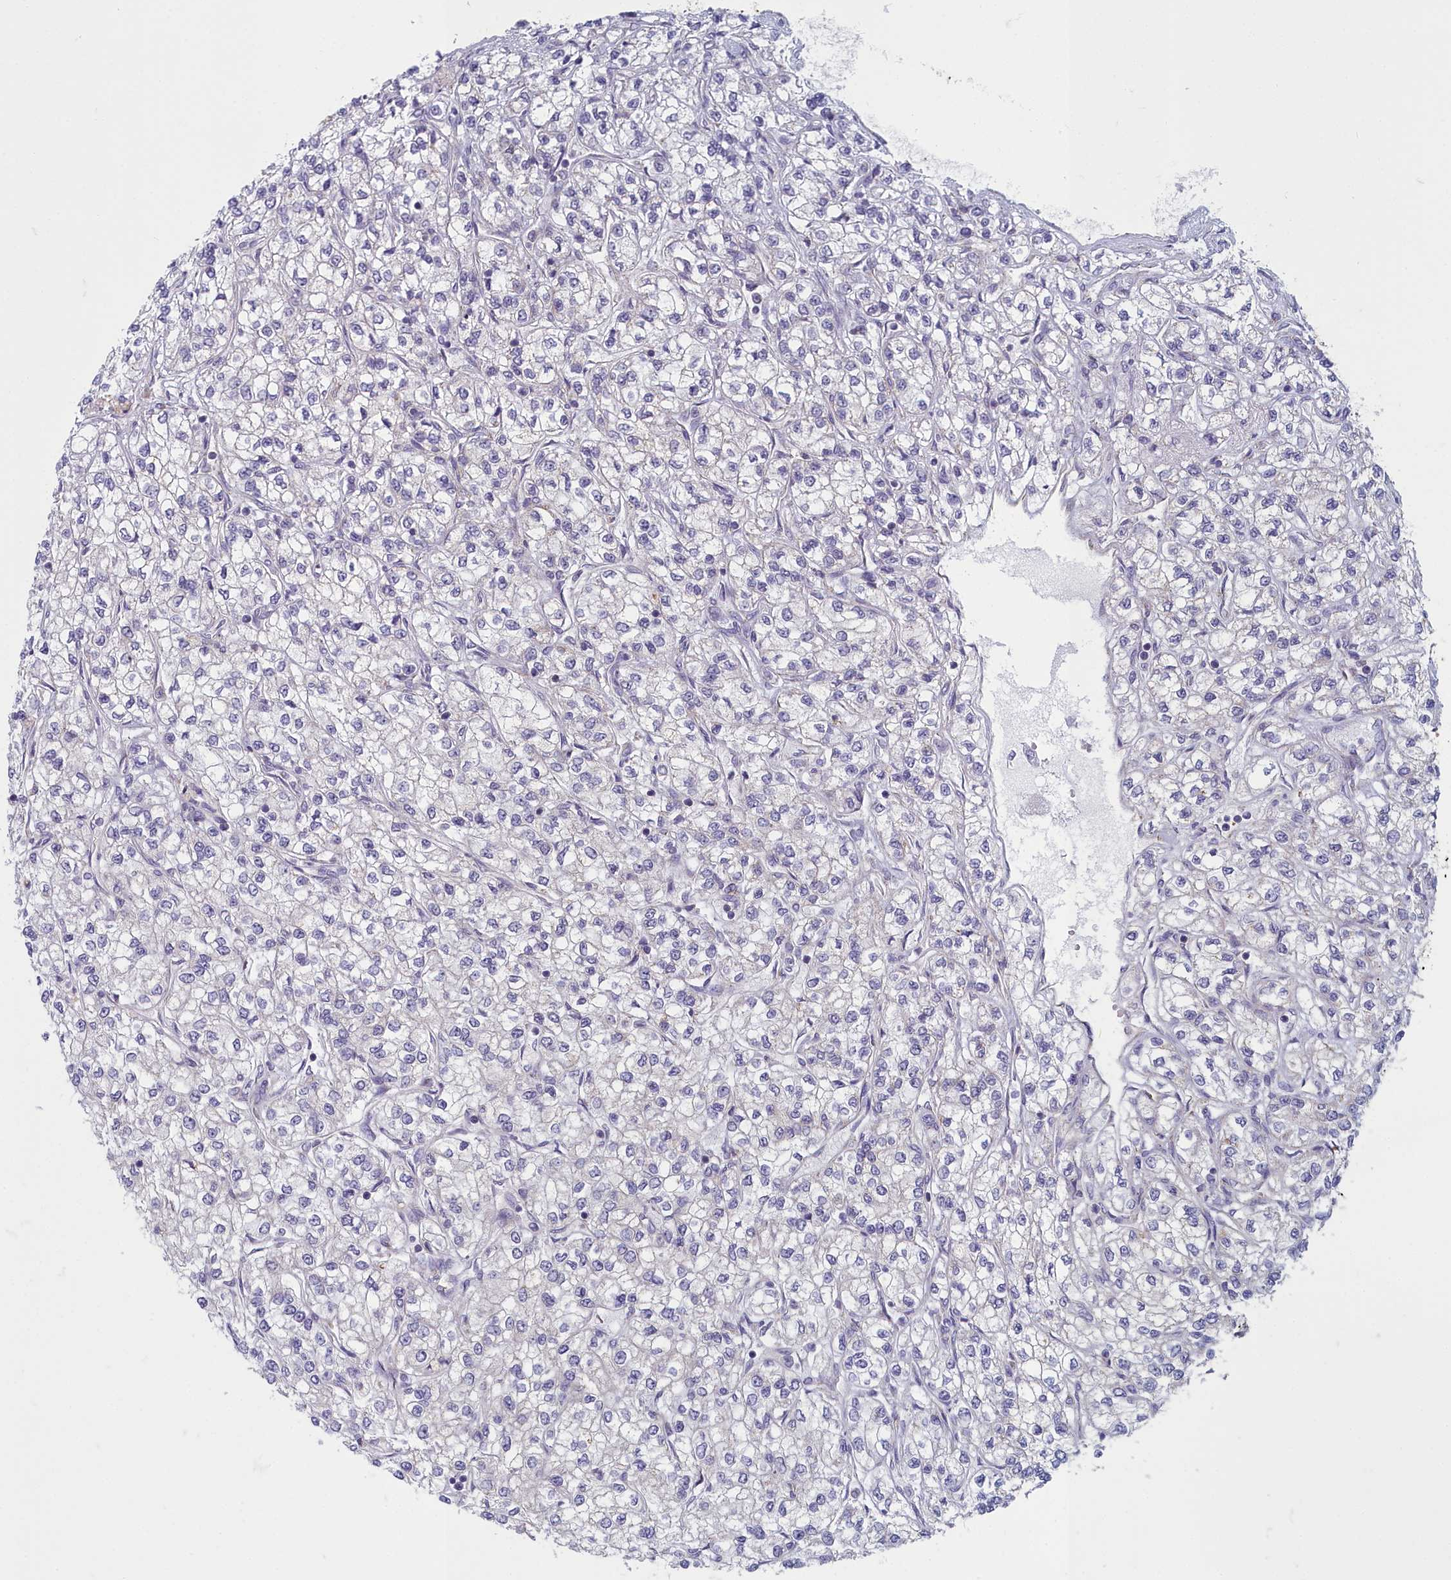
{"staining": {"intensity": "negative", "quantity": "none", "location": "none"}, "tissue": "renal cancer", "cell_type": "Tumor cells", "image_type": "cancer", "snomed": [{"axis": "morphology", "description": "Adenocarcinoma, NOS"}, {"axis": "topography", "description": "Kidney"}], "caption": "Renal cancer (adenocarcinoma) was stained to show a protein in brown. There is no significant staining in tumor cells. (Stains: DAB immunohistochemistry (IHC) with hematoxylin counter stain, Microscopy: brightfield microscopy at high magnification).", "gene": "INSYN2A", "patient": {"sex": "male", "age": 80}}